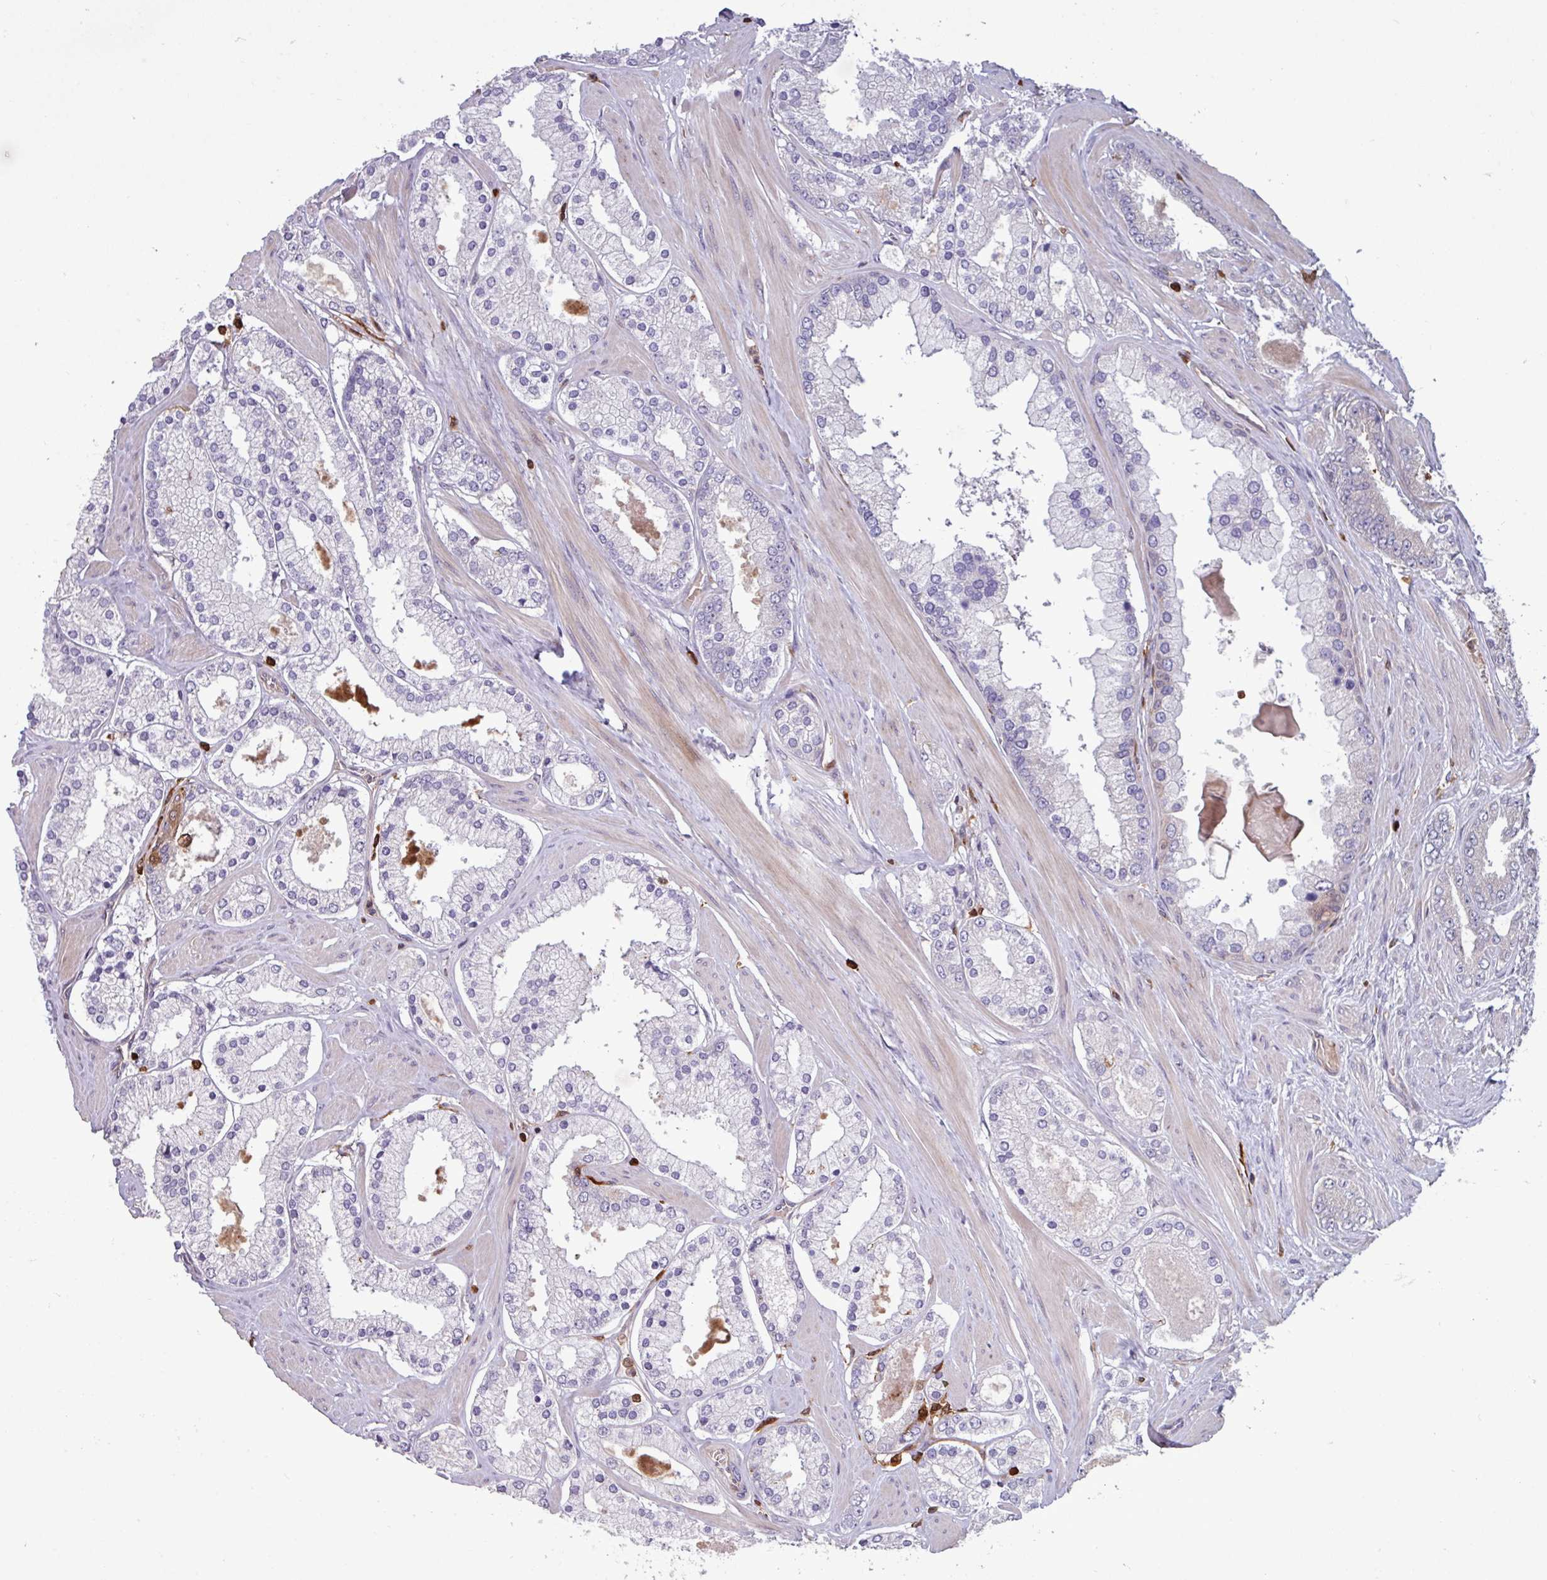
{"staining": {"intensity": "negative", "quantity": "none", "location": "none"}, "tissue": "prostate cancer", "cell_type": "Tumor cells", "image_type": "cancer", "snomed": [{"axis": "morphology", "description": "Adenocarcinoma, Low grade"}, {"axis": "topography", "description": "Prostate"}], "caption": "Tumor cells are negative for protein expression in human prostate adenocarcinoma (low-grade).", "gene": "SEC61G", "patient": {"sex": "male", "age": 42}}